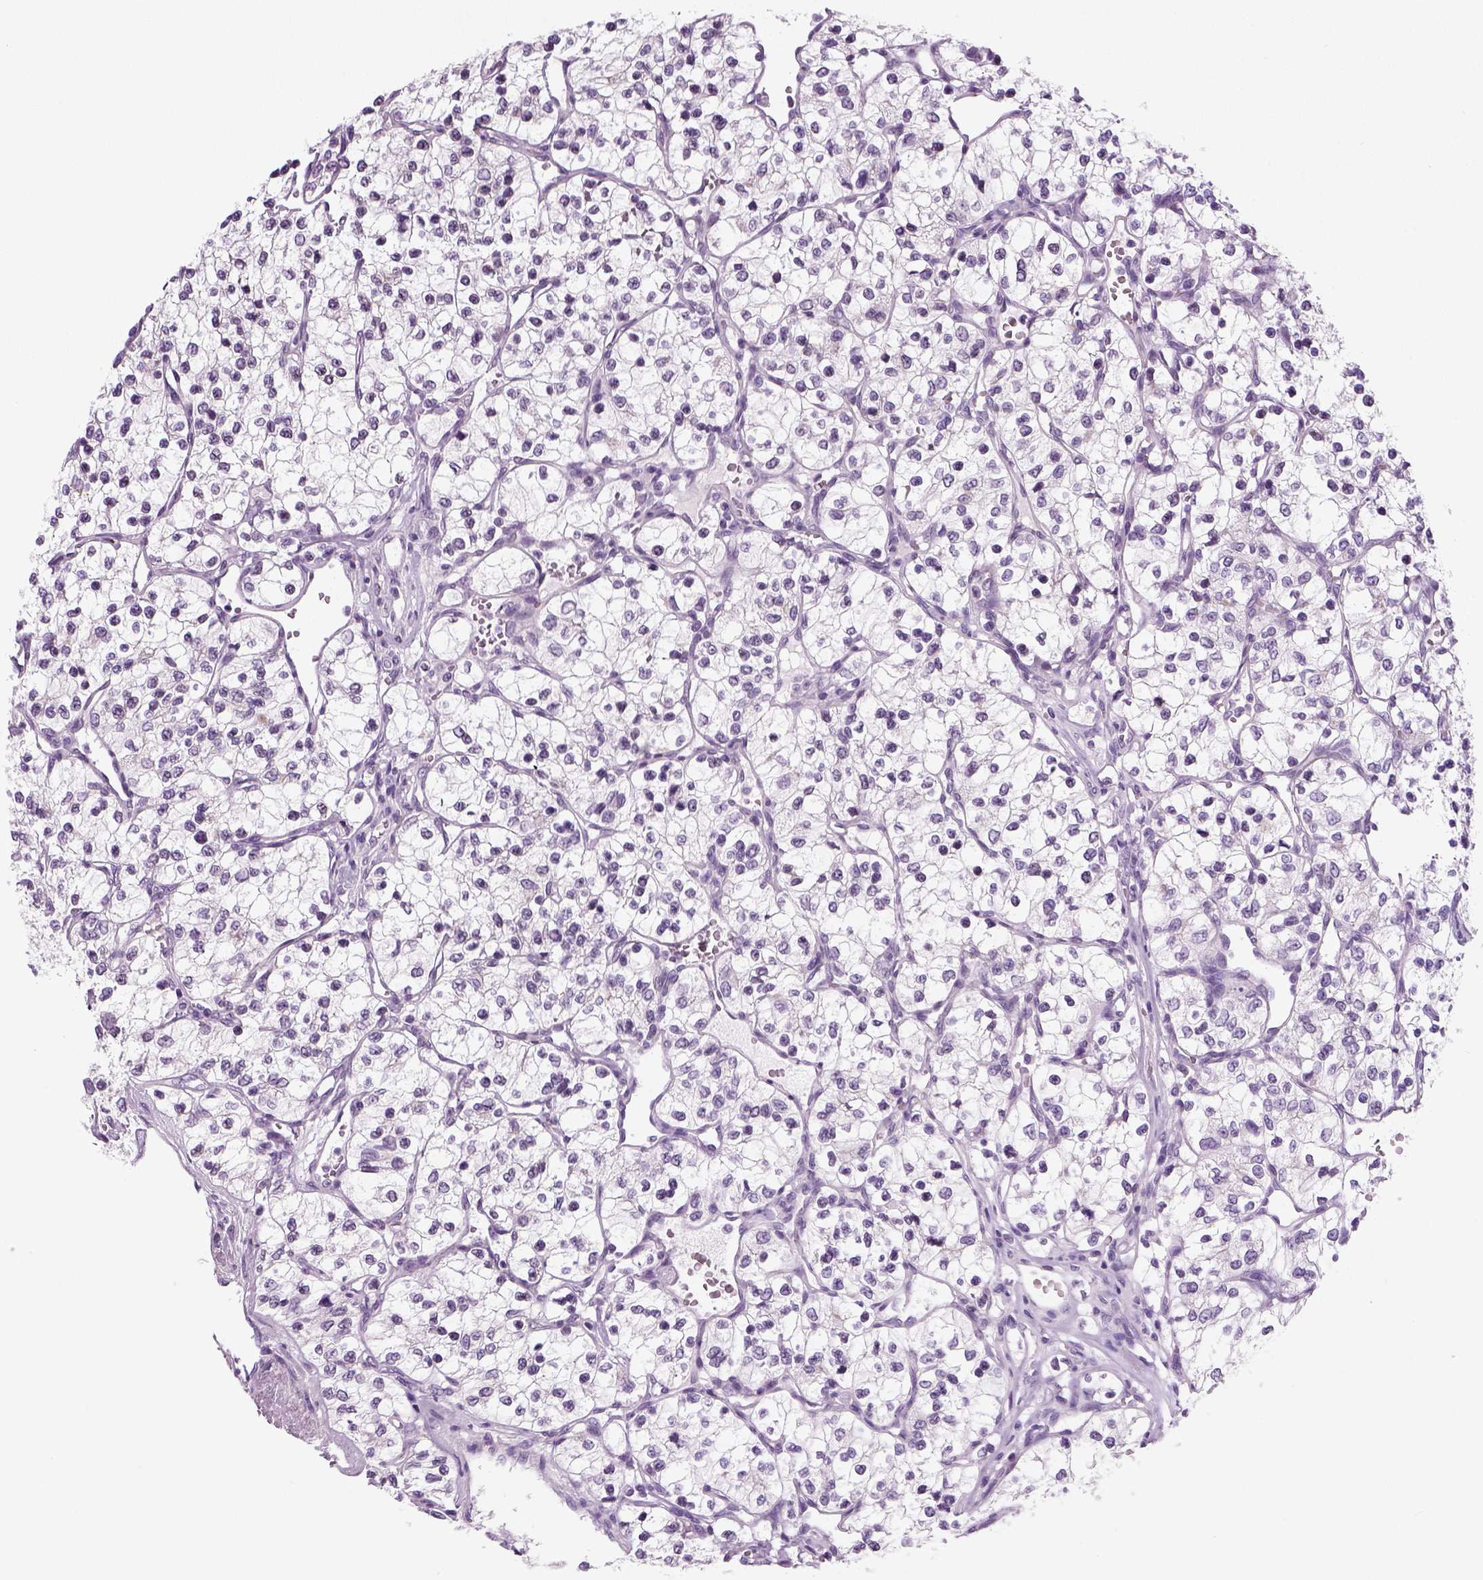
{"staining": {"intensity": "negative", "quantity": "none", "location": "none"}, "tissue": "renal cancer", "cell_type": "Tumor cells", "image_type": "cancer", "snomed": [{"axis": "morphology", "description": "Adenocarcinoma, NOS"}, {"axis": "topography", "description": "Kidney"}], "caption": "Protein analysis of renal cancer demonstrates no significant staining in tumor cells. (DAB (3,3'-diaminobenzidine) immunohistochemistry (IHC) visualized using brightfield microscopy, high magnification).", "gene": "SPATA31E1", "patient": {"sex": "female", "age": 69}}